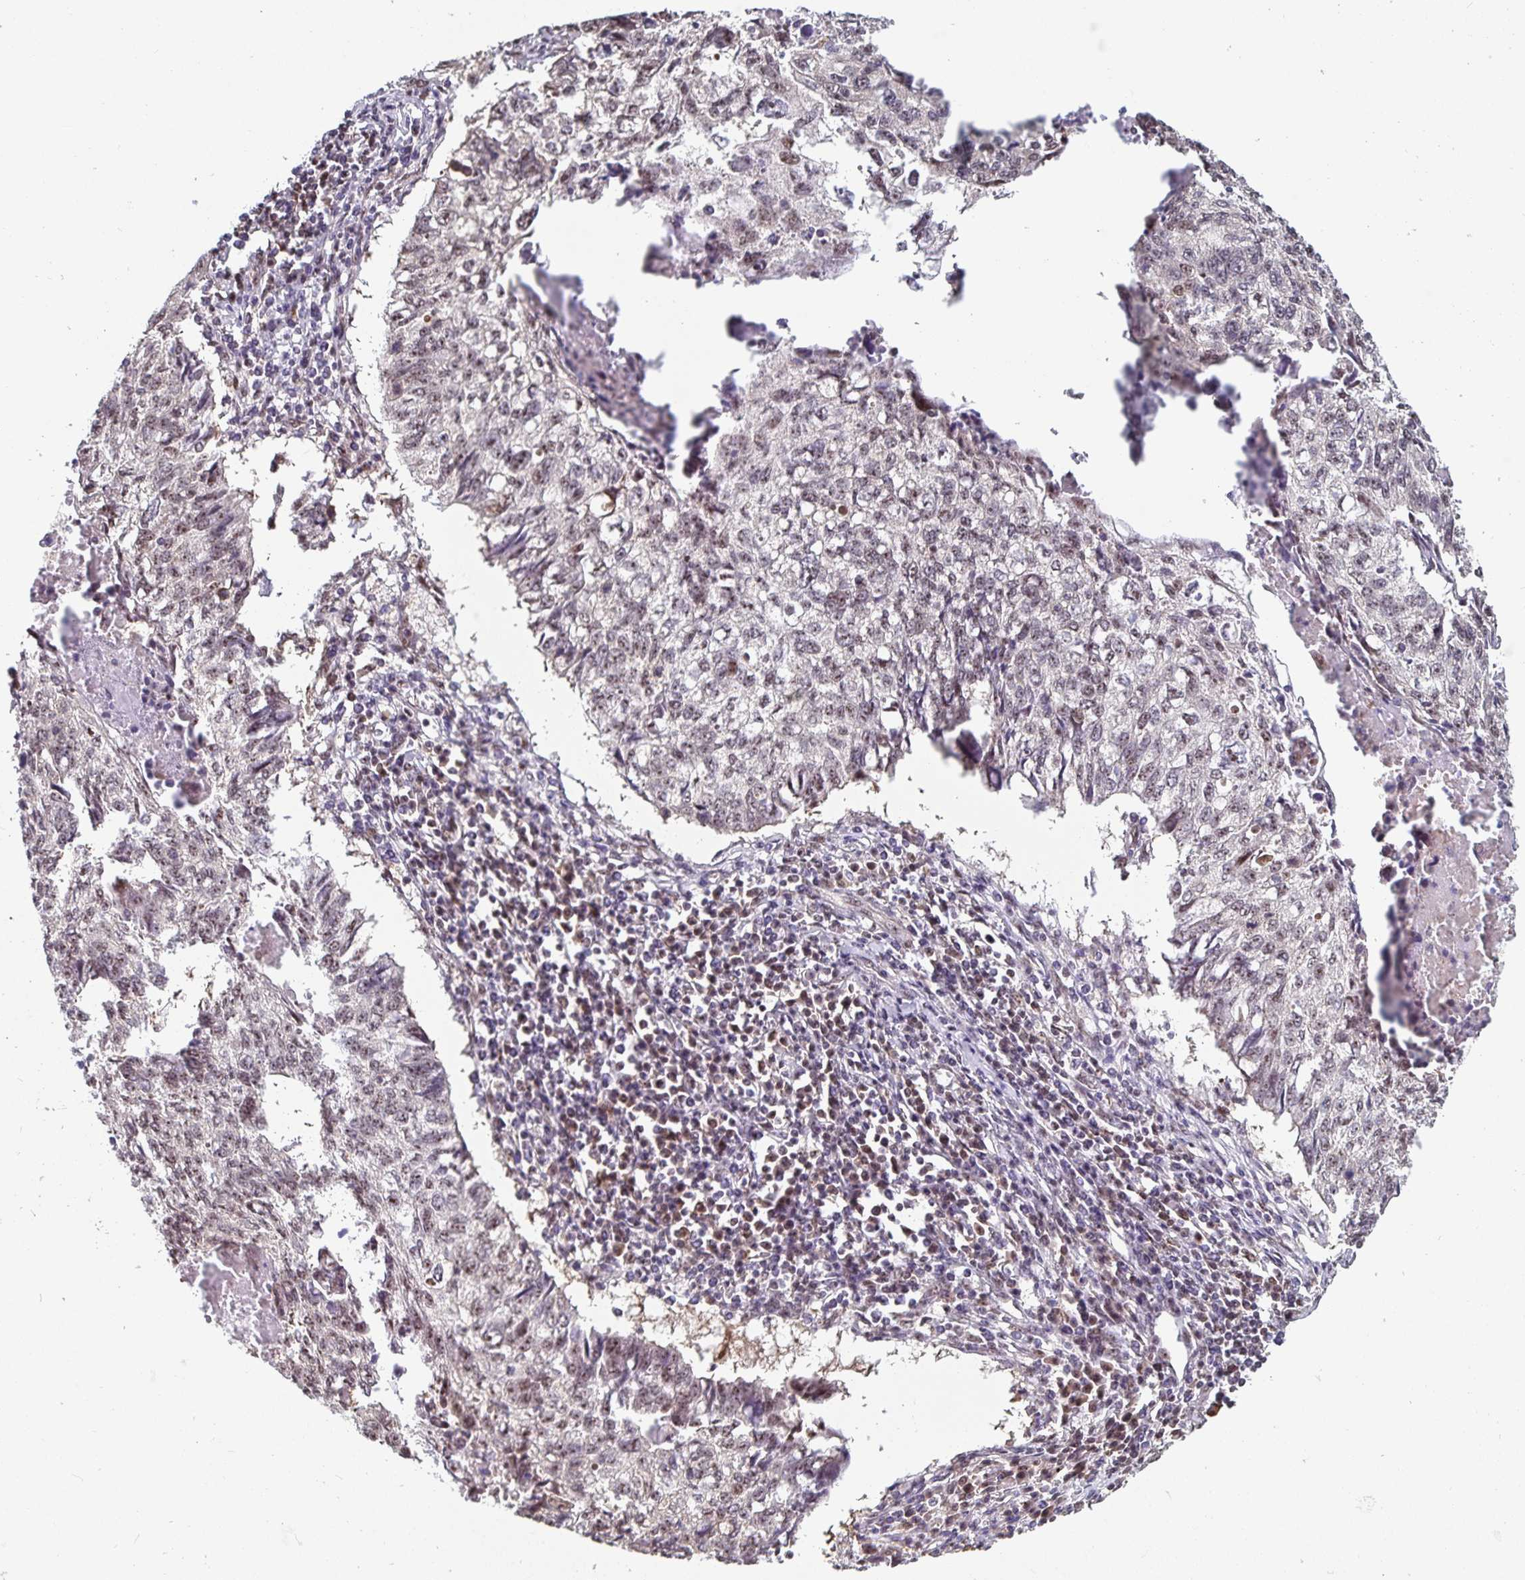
{"staining": {"intensity": "moderate", "quantity": ">75%", "location": "nuclear"}, "tissue": "lung cancer", "cell_type": "Tumor cells", "image_type": "cancer", "snomed": [{"axis": "morphology", "description": "Normal morphology"}, {"axis": "morphology", "description": "Aneuploidy"}, {"axis": "morphology", "description": "Squamous cell carcinoma, NOS"}, {"axis": "topography", "description": "Lymph node"}, {"axis": "topography", "description": "Lung"}], "caption": "Brown immunohistochemical staining in human aneuploidy (lung) displays moderate nuclear staining in about >75% of tumor cells.", "gene": "LAS1L", "patient": {"sex": "female", "age": 76}}